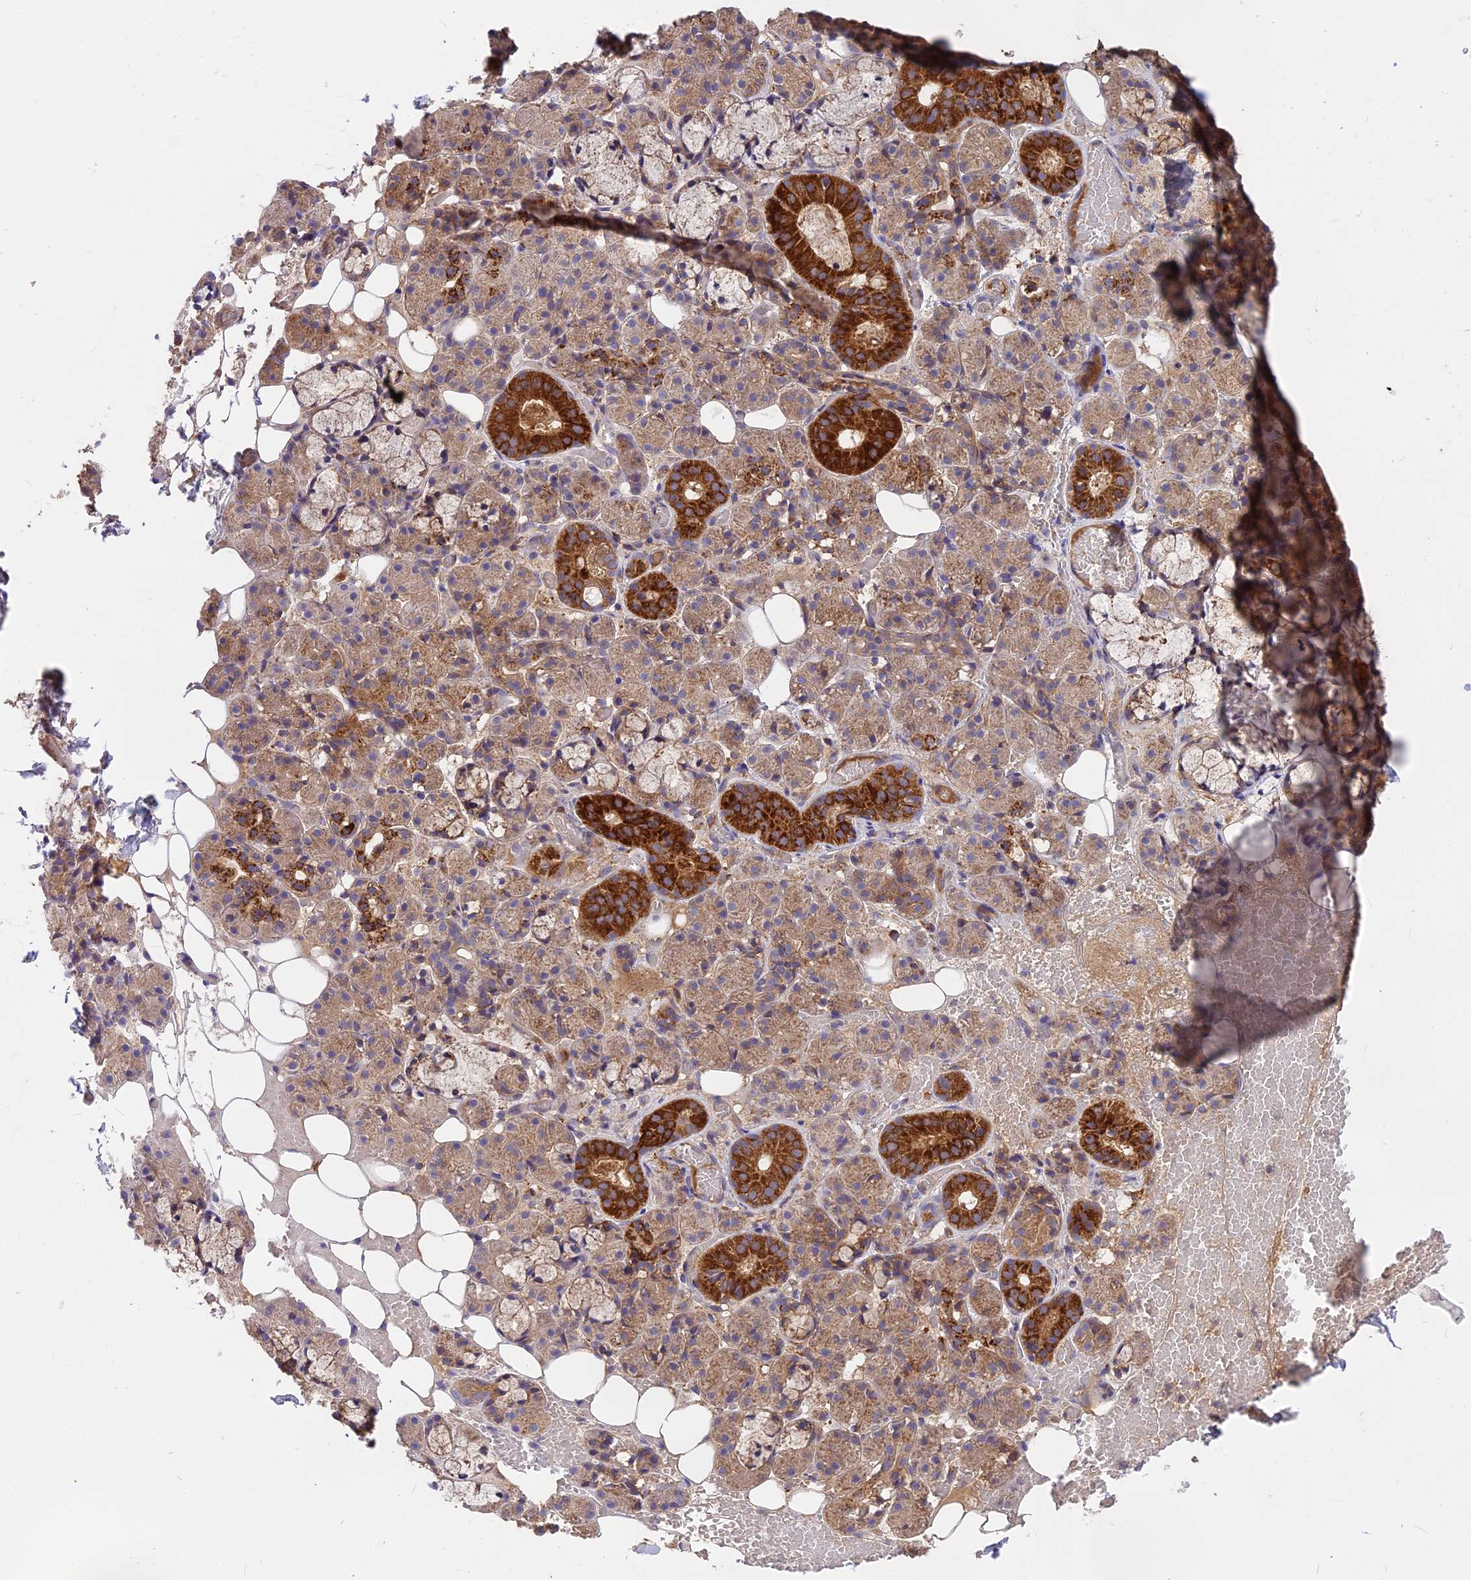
{"staining": {"intensity": "strong", "quantity": "<25%", "location": "cytoplasmic/membranous"}, "tissue": "salivary gland", "cell_type": "Glandular cells", "image_type": "normal", "snomed": [{"axis": "morphology", "description": "Normal tissue, NOS"}, {"axis": "topography", "description": "Salivary gland"}], "caption": "A photomicrograph of salivary gland stained for a protein shows strong cytoplasmic/membranous brown staining in glandular cells. Nuclei are stained in blue.", "gene": "NUDT8", "patient": {"sex": "male", "age": 63}}